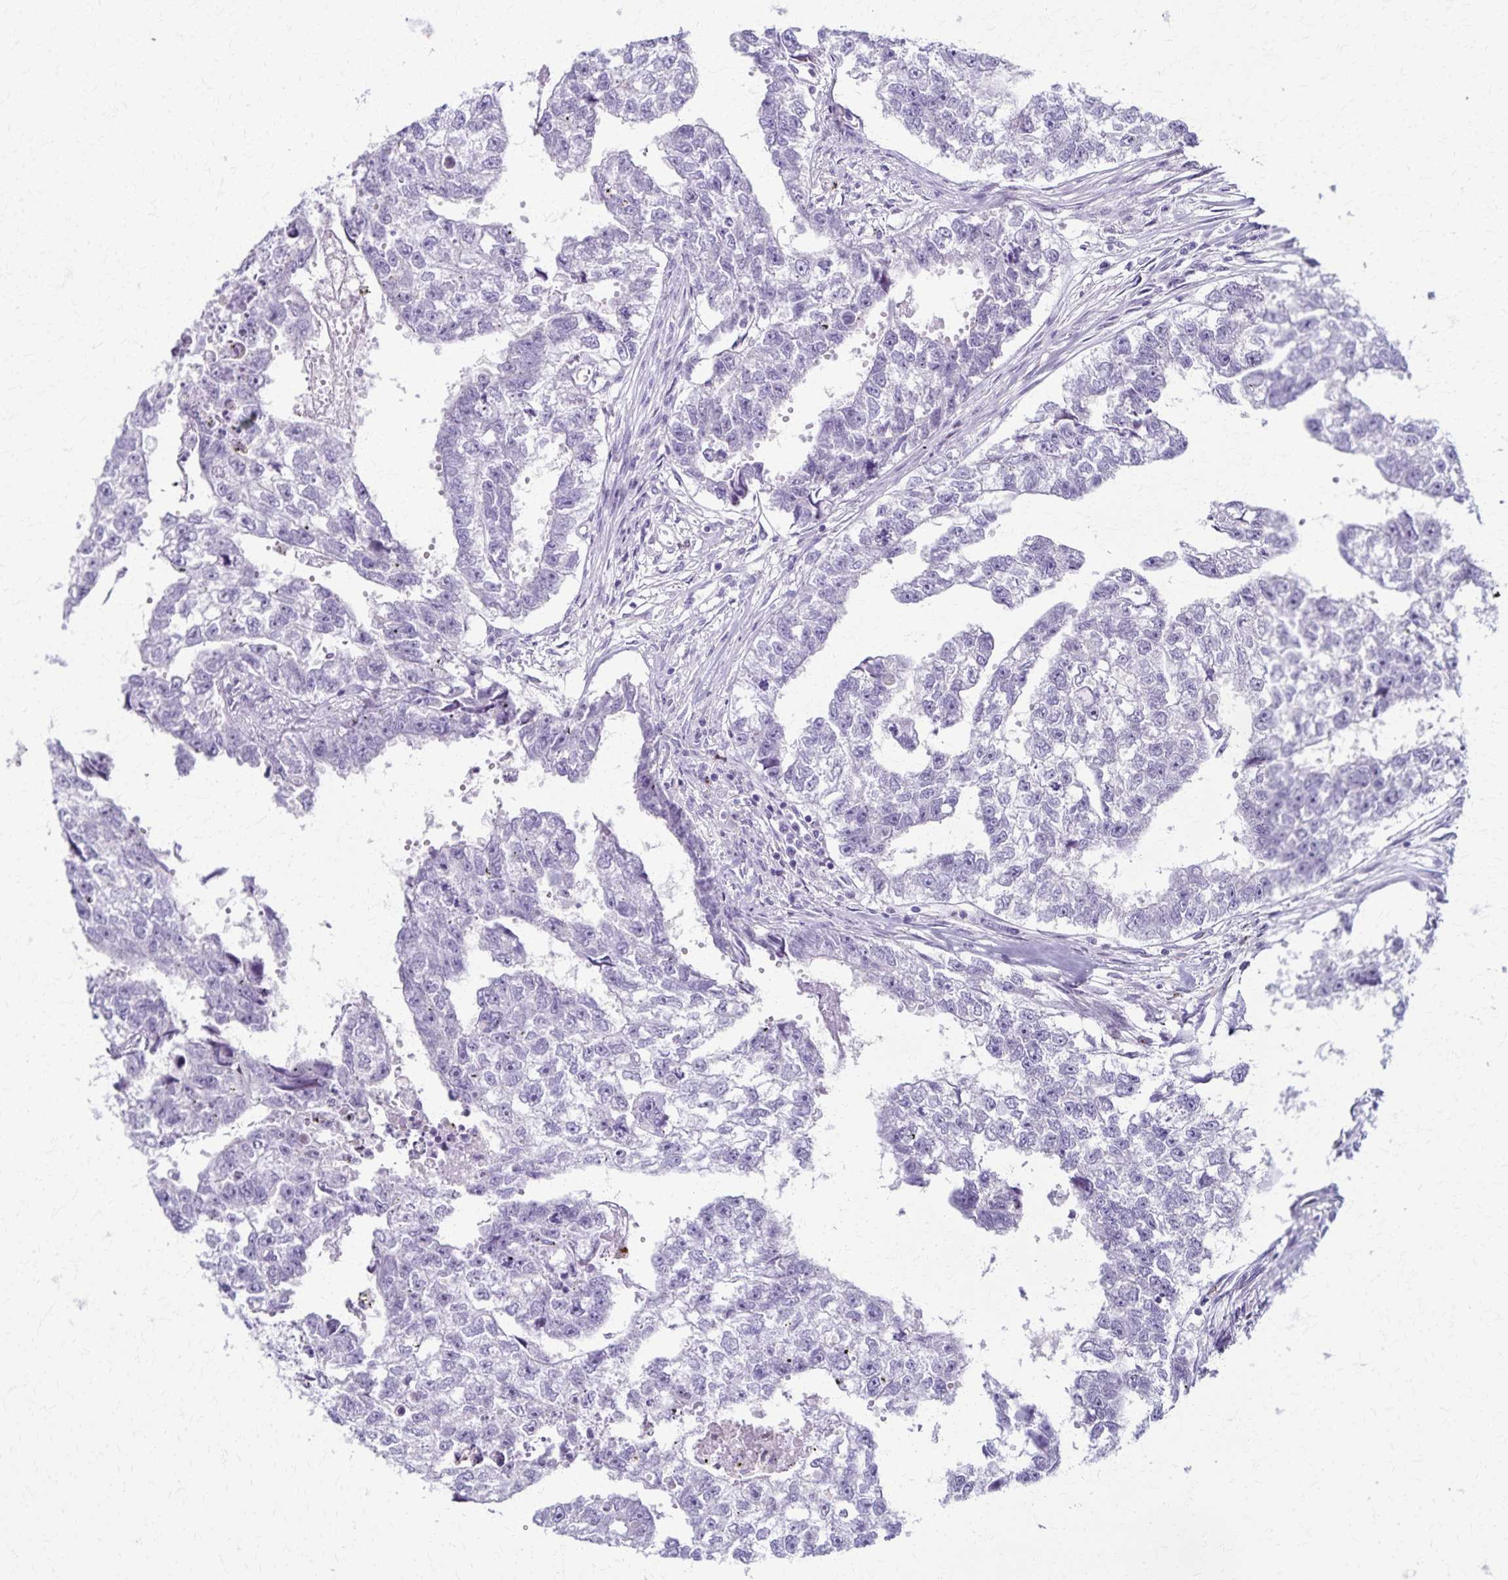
{"staining": {"intensity": "negative", "quantity": "none", "location": "none"}, "tissue": "testis cancer", "cell_type": "Tumor cells", "image_type": "cancer", "snomed": [{"axis": "morphology", "description": "Carcinoma, Embryonal, NOS"}, {"axis": "morphology", "description": "Teratoma, malignant, NOS"}, {"axis": "topography", "description": "Testis"}], "caption": "An immunohistochemistry histopathology image of embryonal carcinoma (testis) is shown. There is no staining in tumor cells of embryonal carcinoma (testis). (Stains: DAB (3,3'-diaminobenzidine) immunohistochemistry (IHC) with hematoxylin counter stain, Microscopy: brightfield microscopy at high magnification).", "gene": "TMEM60", "patient": {"sex": "male", "age": 44}}